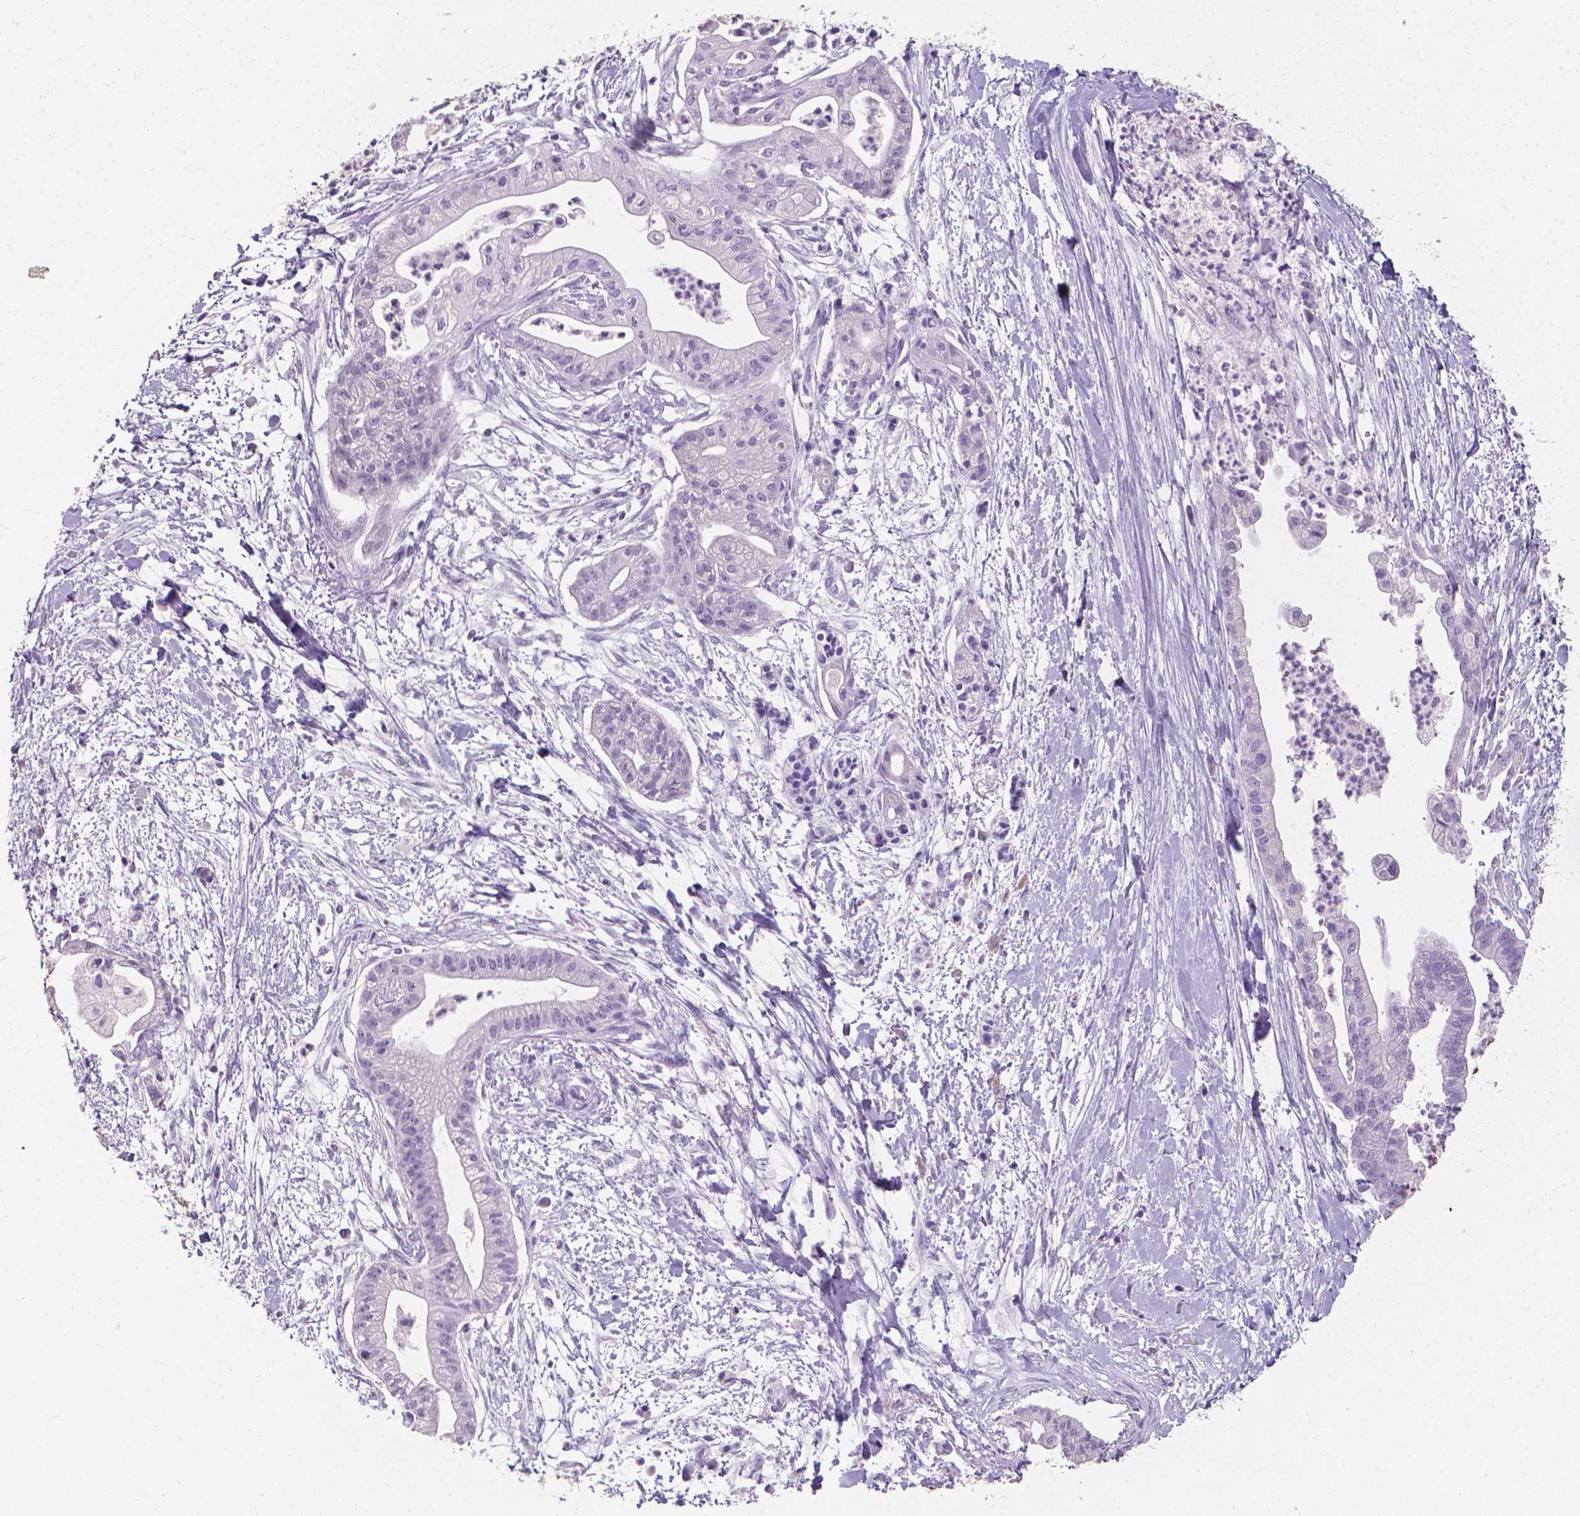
{"staining": {"intensity": "negative", "quantity": "none", "location": "none"}, "tissue": "pancreatic cancer", "cell_type": "Tumor cells", "image_type": "cancer", "snomed": [{"axis": "morphology", "description": "Normal tissue, NOS"}, {"axis": "morphology", "description": "Adenocarcinoma, NOS"}, {"axis": "topography", "description": "Lymph node"}, {"axis": "topography", "description": "Pancreas"}], "caption": "This histopathology image is of pancreatic adenocarcinoma stained with immunohistochemistry to label a protein in brown with the nuclei are counter-stained blue. There is no expression in tumor cells.", "gene": "XPNPEP2", "patient": {"sex": "female", "age": 58}}